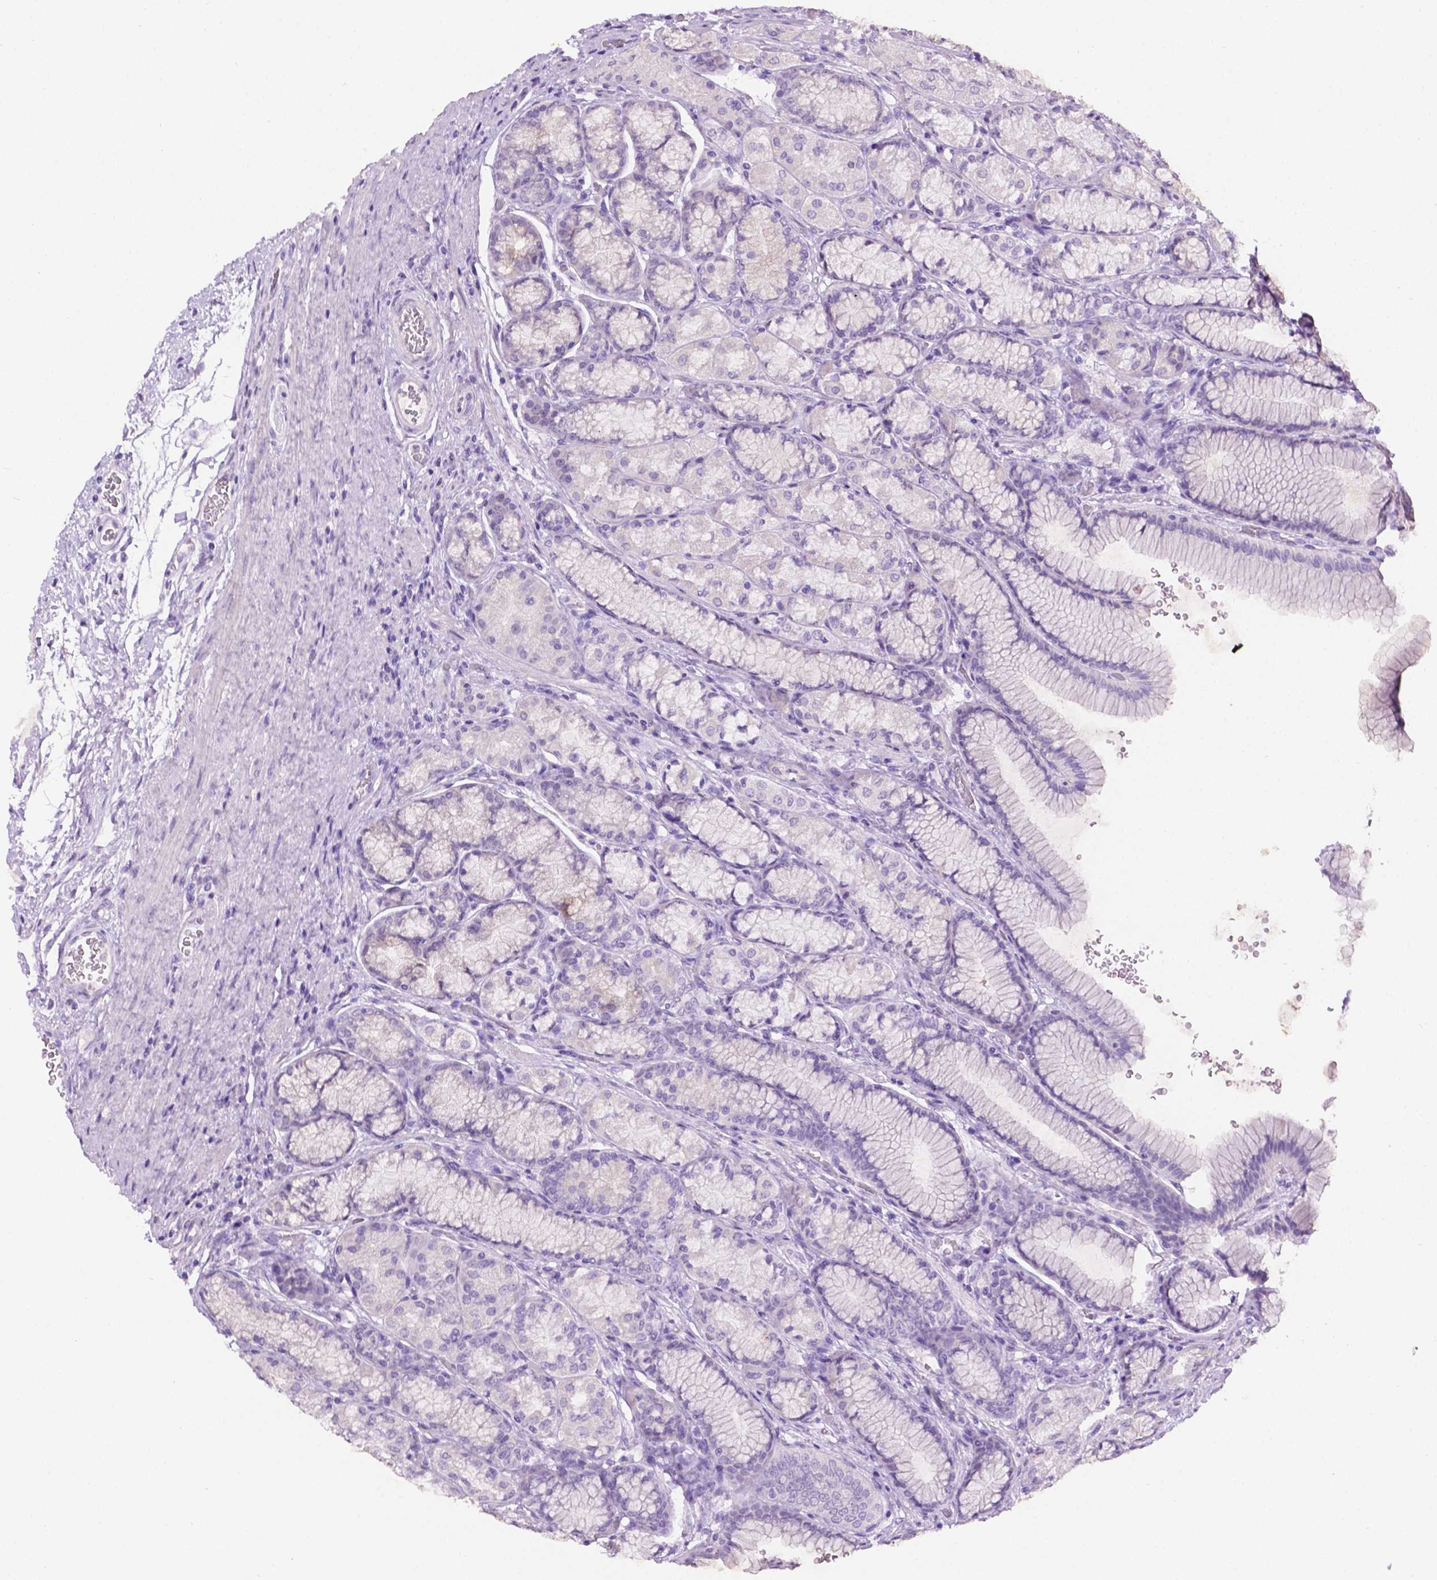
{"staining": {"intensity": "negative", "quantity": "none", "location": "none"}, "tissue": "stomach", "cell_type": "Glandular cells", "image_type": "normal", "snomed": [{"axis": "morphology", "description": "Normal tissue, NOS"}, {"axis": "morphology", "description": "Adenocarcinoma, NOS"}, {"axis": "morphology", "description": "Adenocarcinoma, High grade"}, {"axis": "topography", "description": "Stomach, upper"}, {"axis": "topography", "description": "Stomach"}], "caption": "This micrograph is of benign stomach stained with immunohistochemistry to label a protein in brown with the nuclei are counter-stained blue. There is no positivity in glandular cells.", "gene": "TACSTD2", "patient": {"sex": "female", "age": 65}}